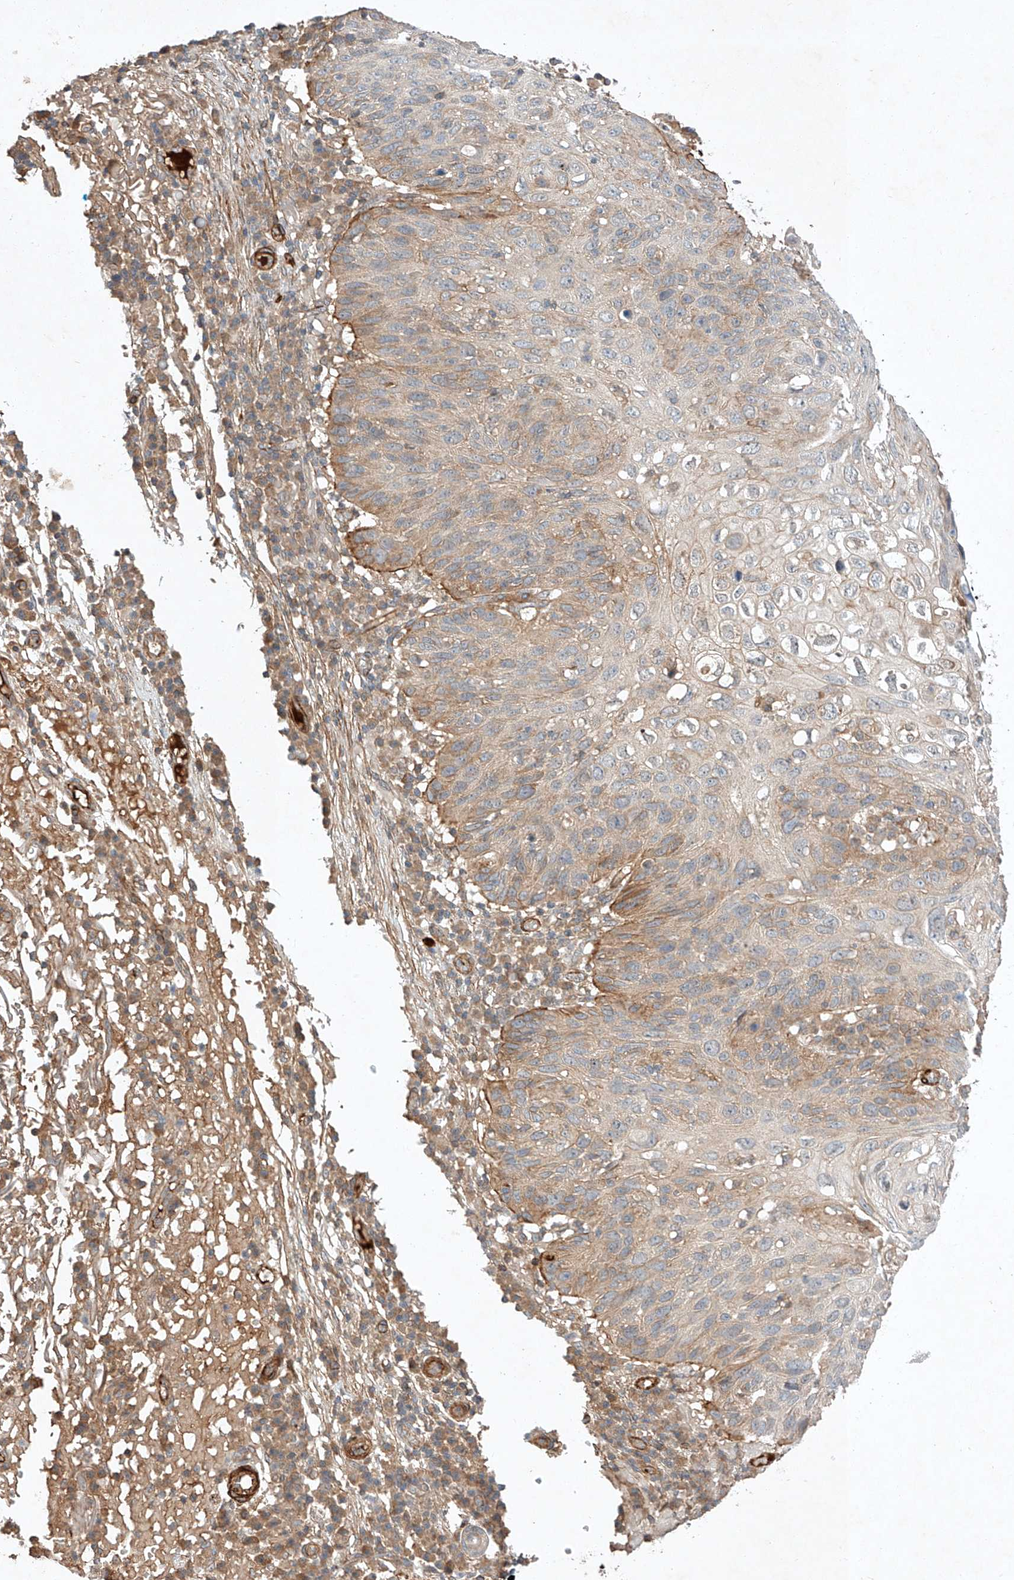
{"staining": {"intensity": "moderate", "quantity": "<25%", "location": "cytoplasmic/membranous"}, "tissue": "skin cancer", "cell_type": "Tumor cells", "image_type": "cancer", "snomed": [{"axis": "morphology", "description": "Squamous cell carcinoma, NOS"}, {"axis": "topography", "description": "Skin"}], "caption": "An image showing moderate cytoplasmic/membranous staining in approximately <25% of tumor cells in skin squamous cell carcinoma, as visualized by brown immunohistochemical staining.", "gene": "ARHGAP33", "patient": {"sex": "female", "age": 90}}